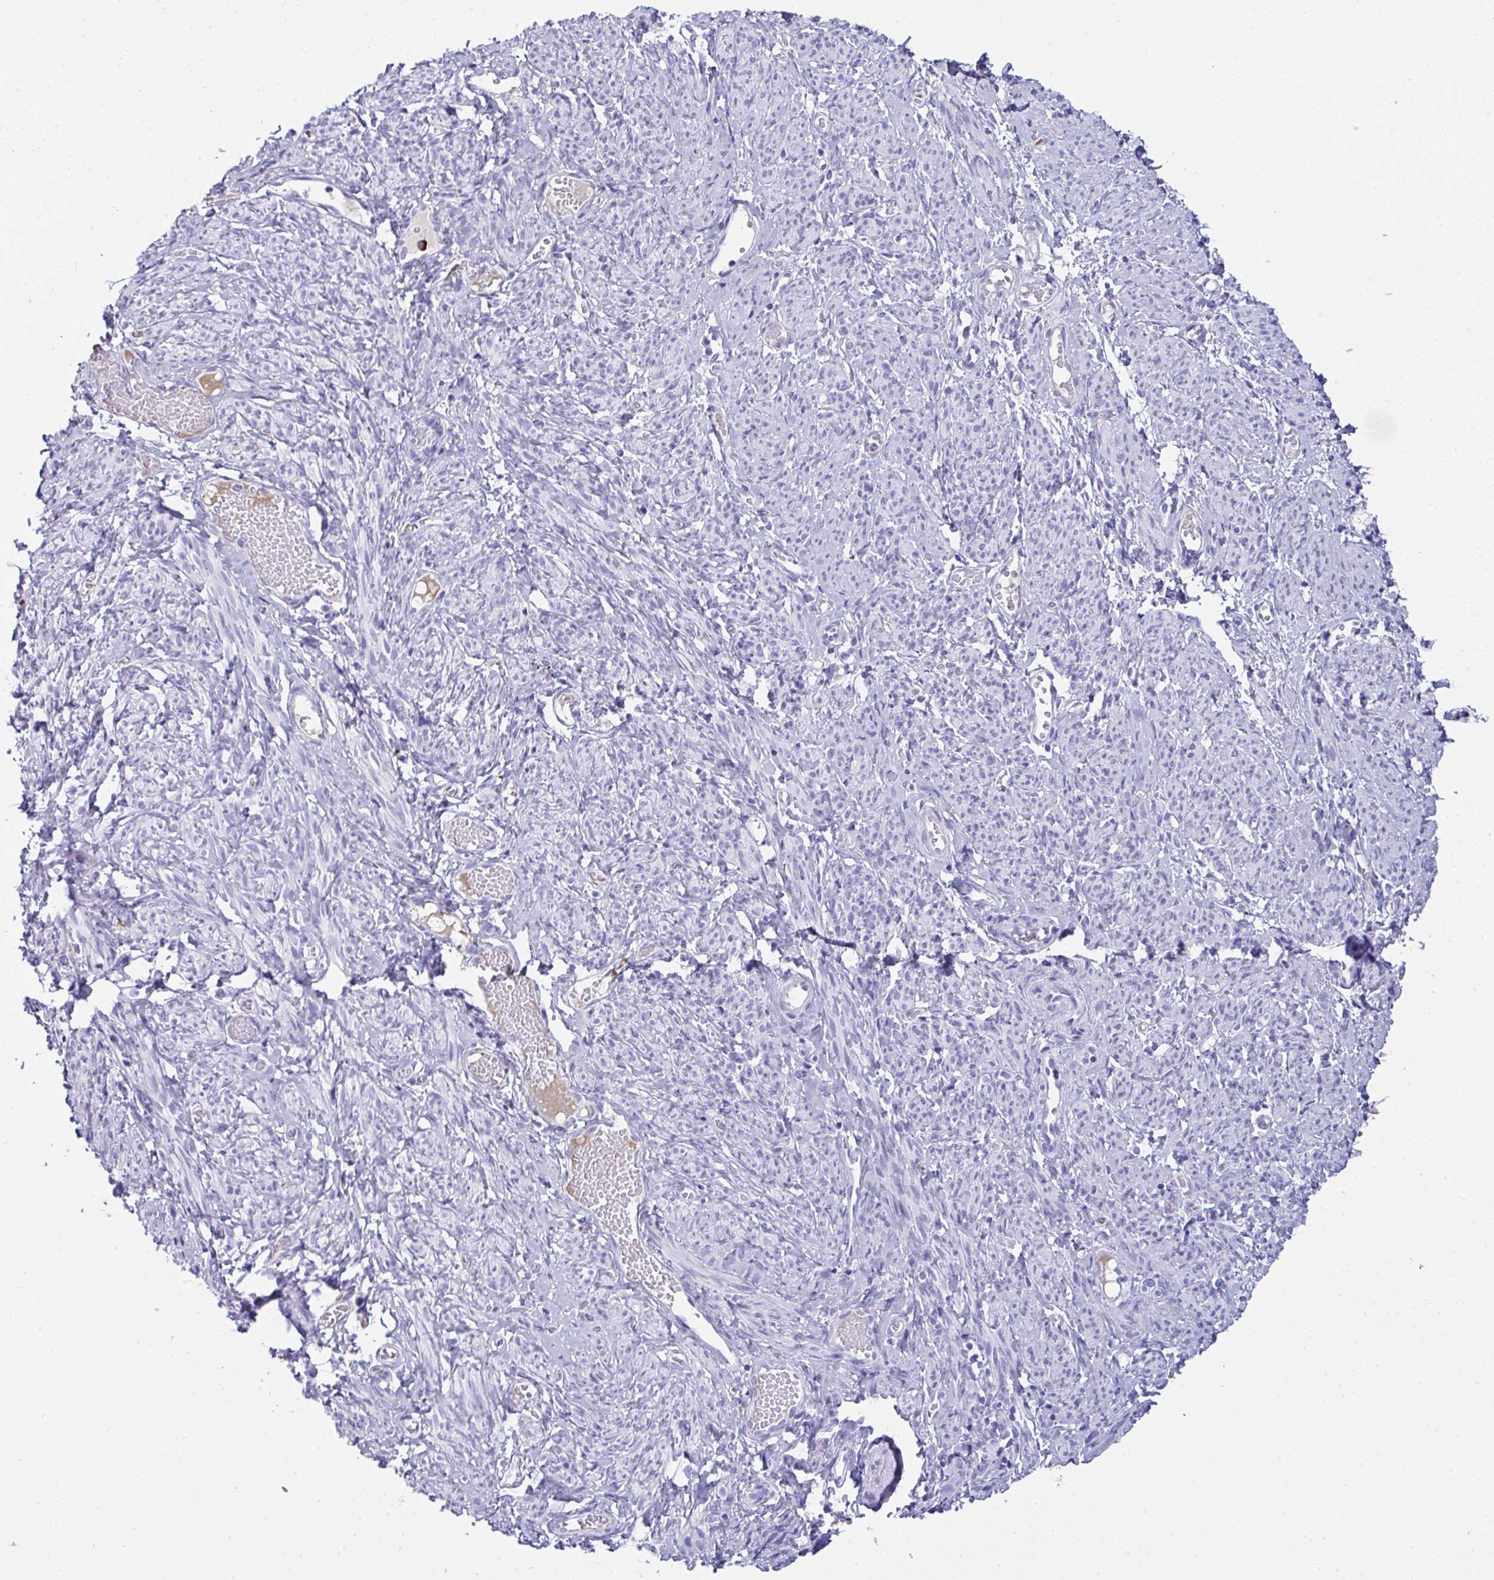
{"staining": {"intensity": "negative", "quantity": "none", "location": "none"}, "tissue": "smooth muscle", "cell_type": "Smooth muscle cells", "image_type": "normal", "snomed": [{"axis": "morphology", "description": "Normal tissue, NOS"}, {"axis": "topography", "description": "Smooth muscle"}], "caption": "An immunohistochemistry (IHC) image of normal smooth muscle is shown. There is no staining in smooth muscle cells of smooth muscle.", "gene": "JCHAIN", "patient": {"sex": "female", "age": 65}}